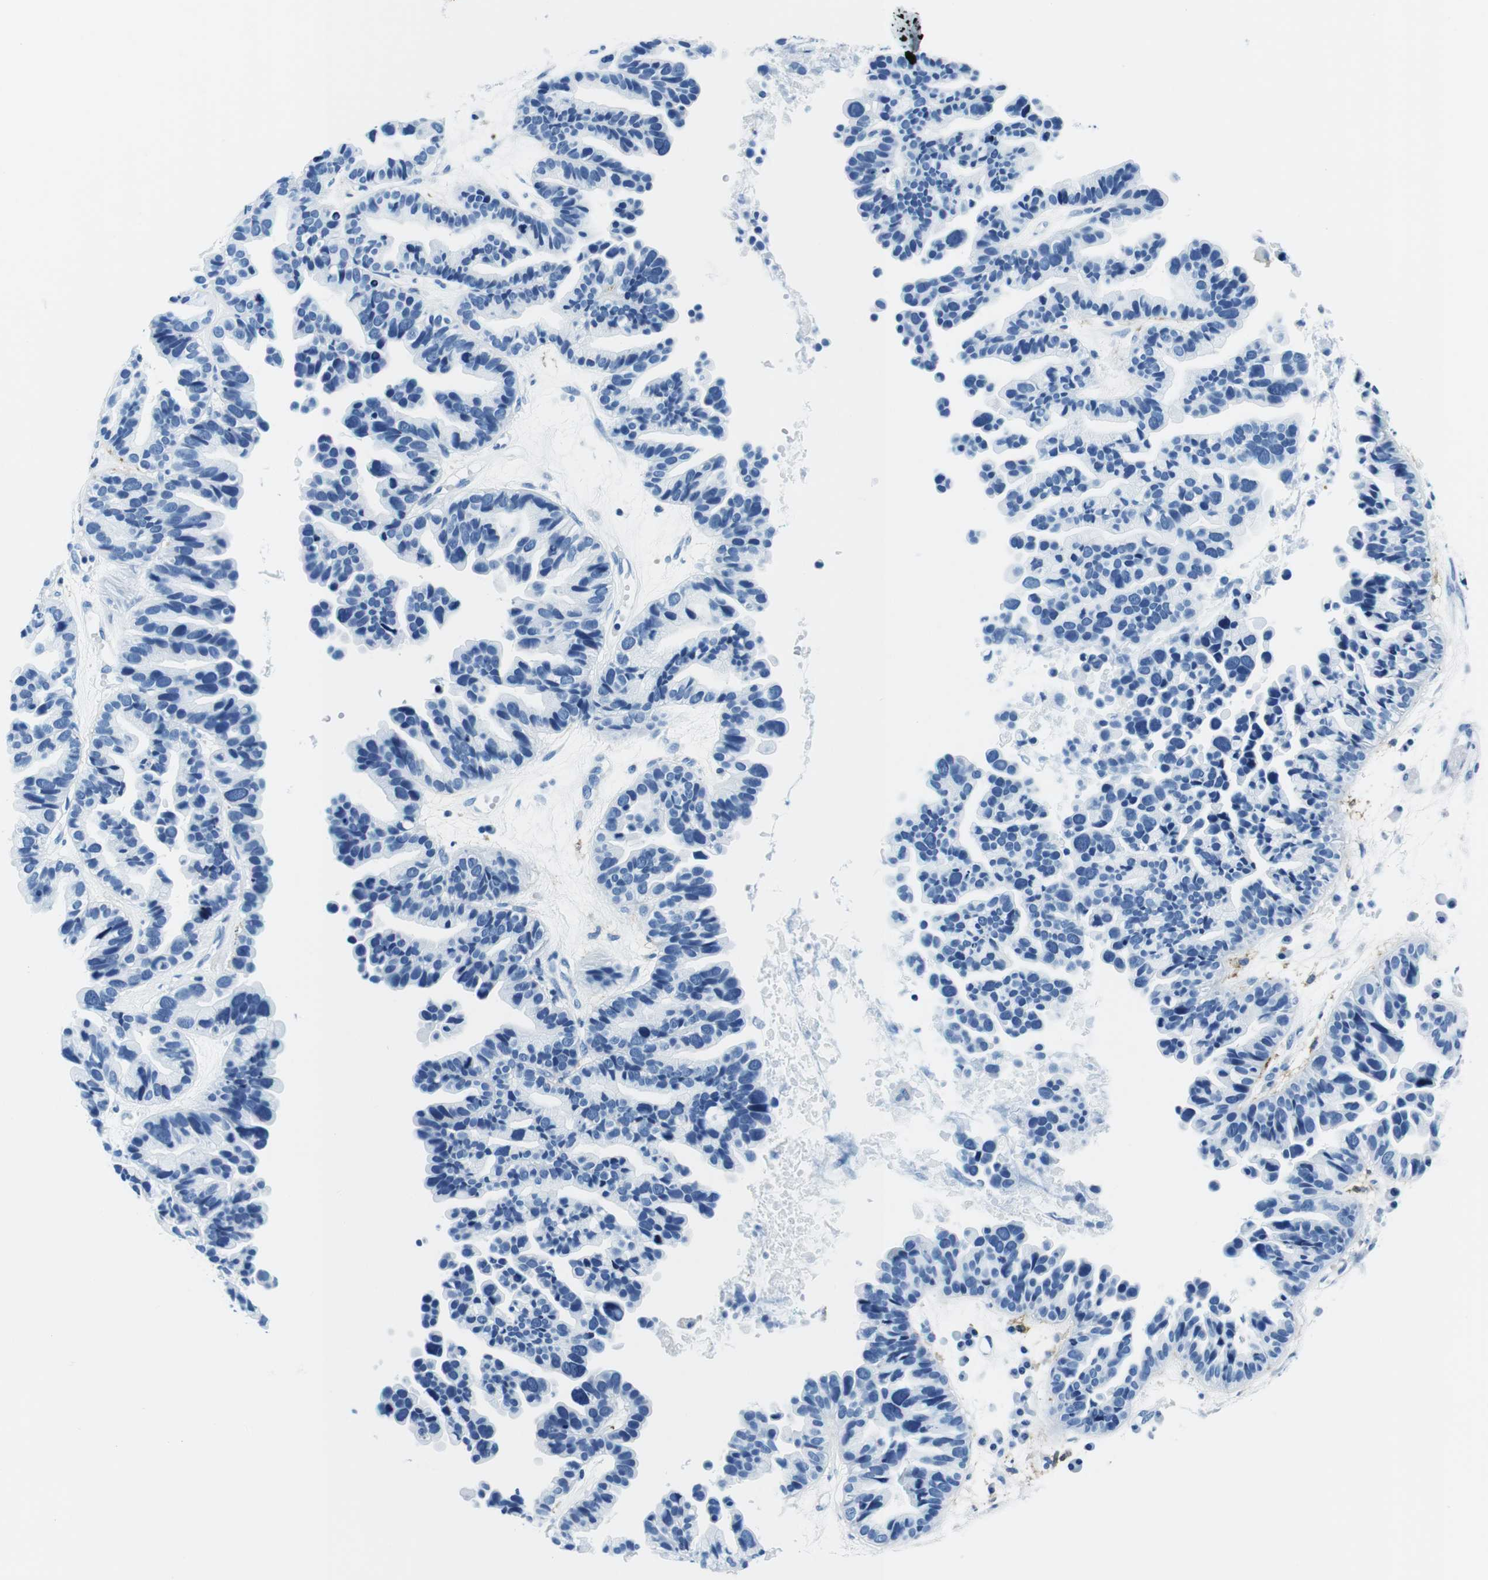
{"staining": {"intensity": "negative", "quantity": "none", "location": "none"}, "tissue": "ovarian cancer", "cell_type": "Tumor cells", "image_type": "cancer", "snomed": [{"axis": "morphology", "description": "Cystadenocarcinoma, serous, NOS"}, {"axis": "topography", "description": "Ovary"}], "caption": "Immunohistochemical staining of serous cystadenocarcinoma (ovarian) demonstrates no significant positivity in tumor cells.", "gene": "HLA-DRB1", "patient": {"sex": "female", "age": 56}}